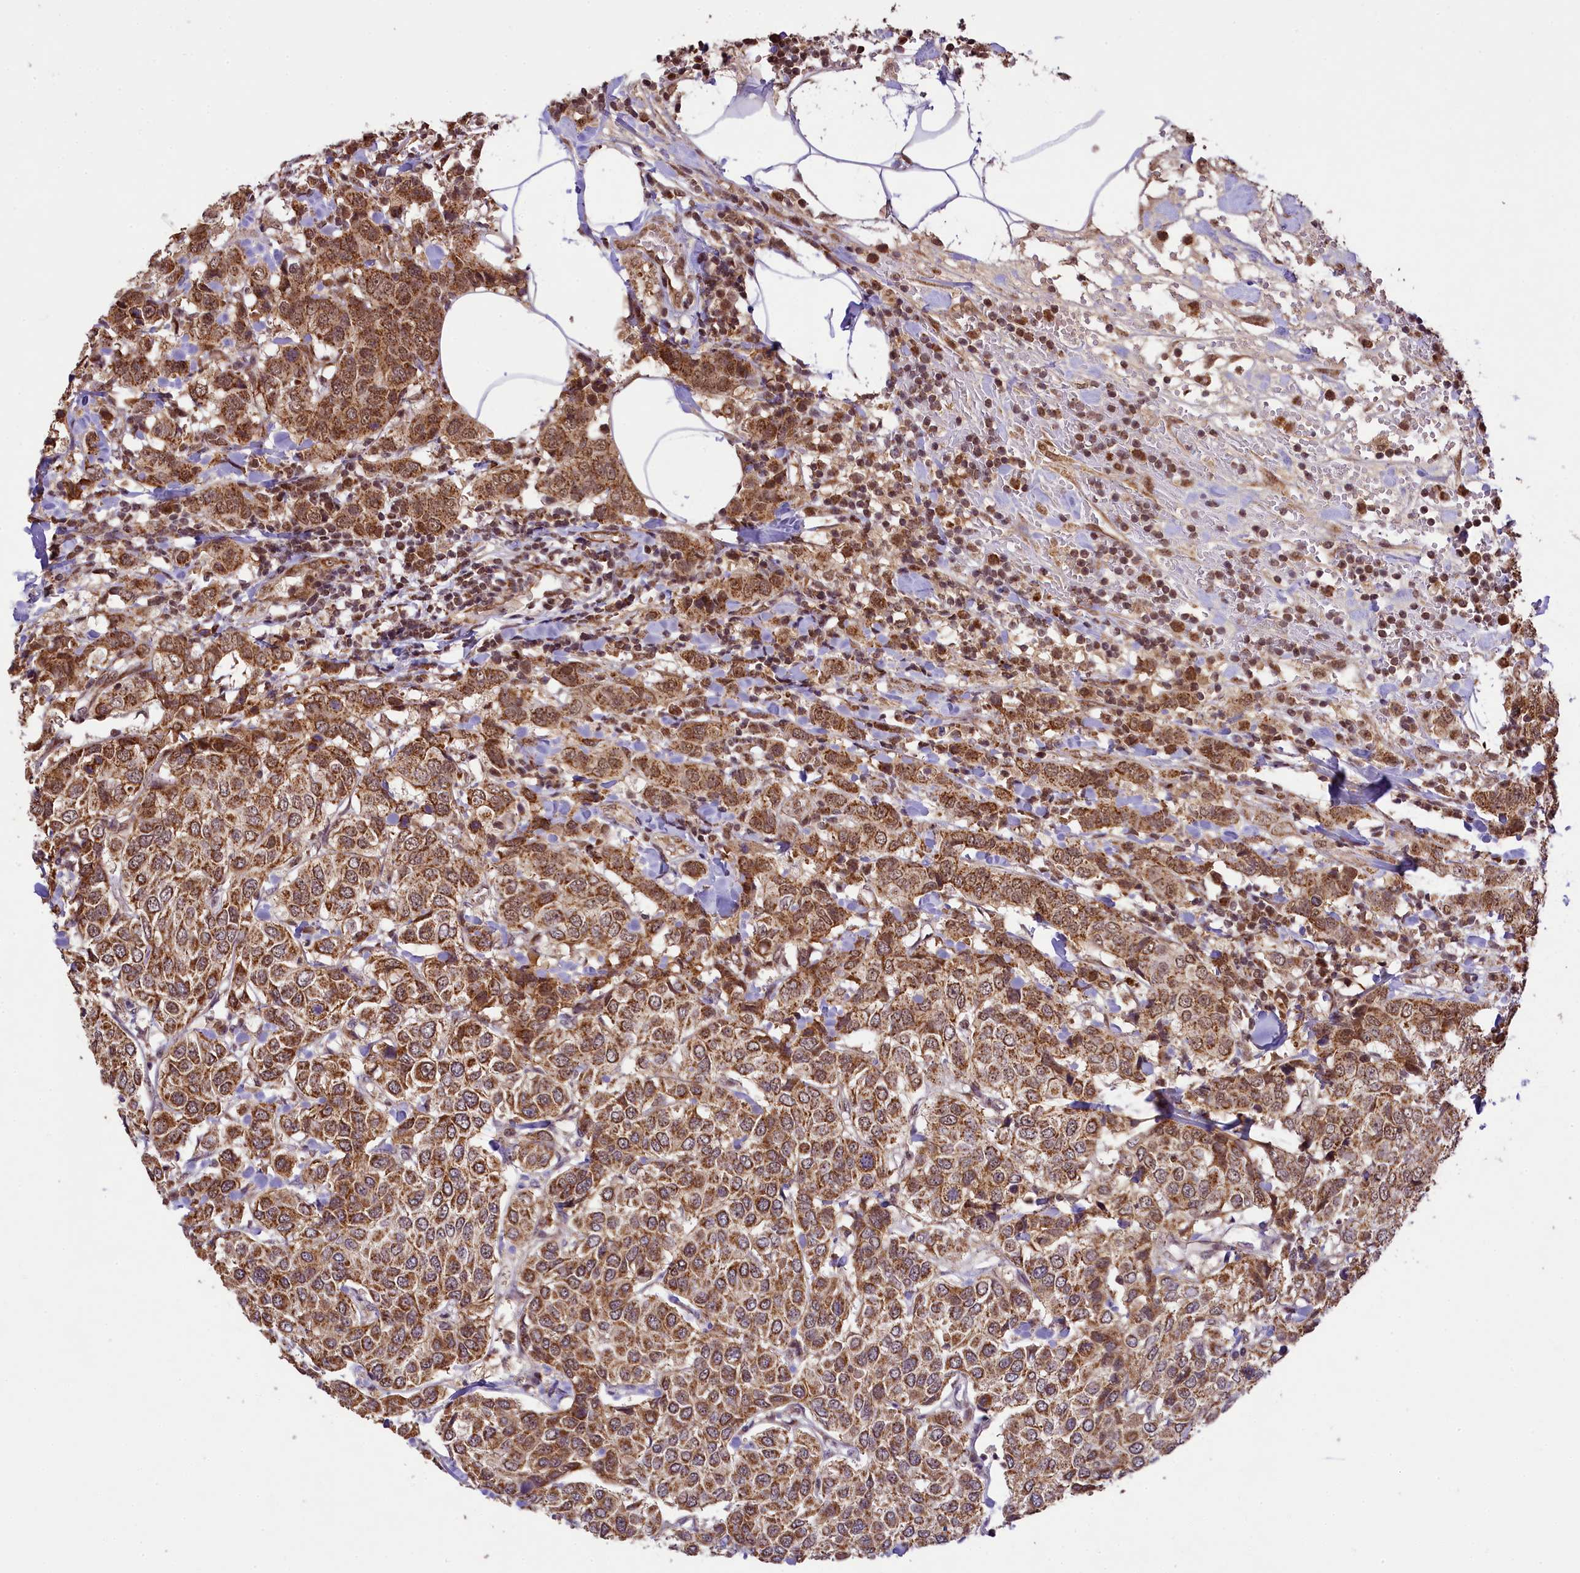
{"staining": {"intensity": "moderate", "quantity": ">75%", "location": "cytoplasmic/membranous"}, "tissue": "breast cancer", "cell_type": "Tumor cells", "image_type": "cancer", "snomed": [{"axis": "morphology", "description": "Duct carcinoma"}, {"axis": "topography", "description": "Breast"}], "caption": "Immunohistochemical staining of human breast cancer (intraductal carcinoma) shows medium levels of moderate cytoplasmic/membranous positivity in about >75% of tumor cells.", "gene": "PAF1", "patient": {"sex": "female", "age": 55}}